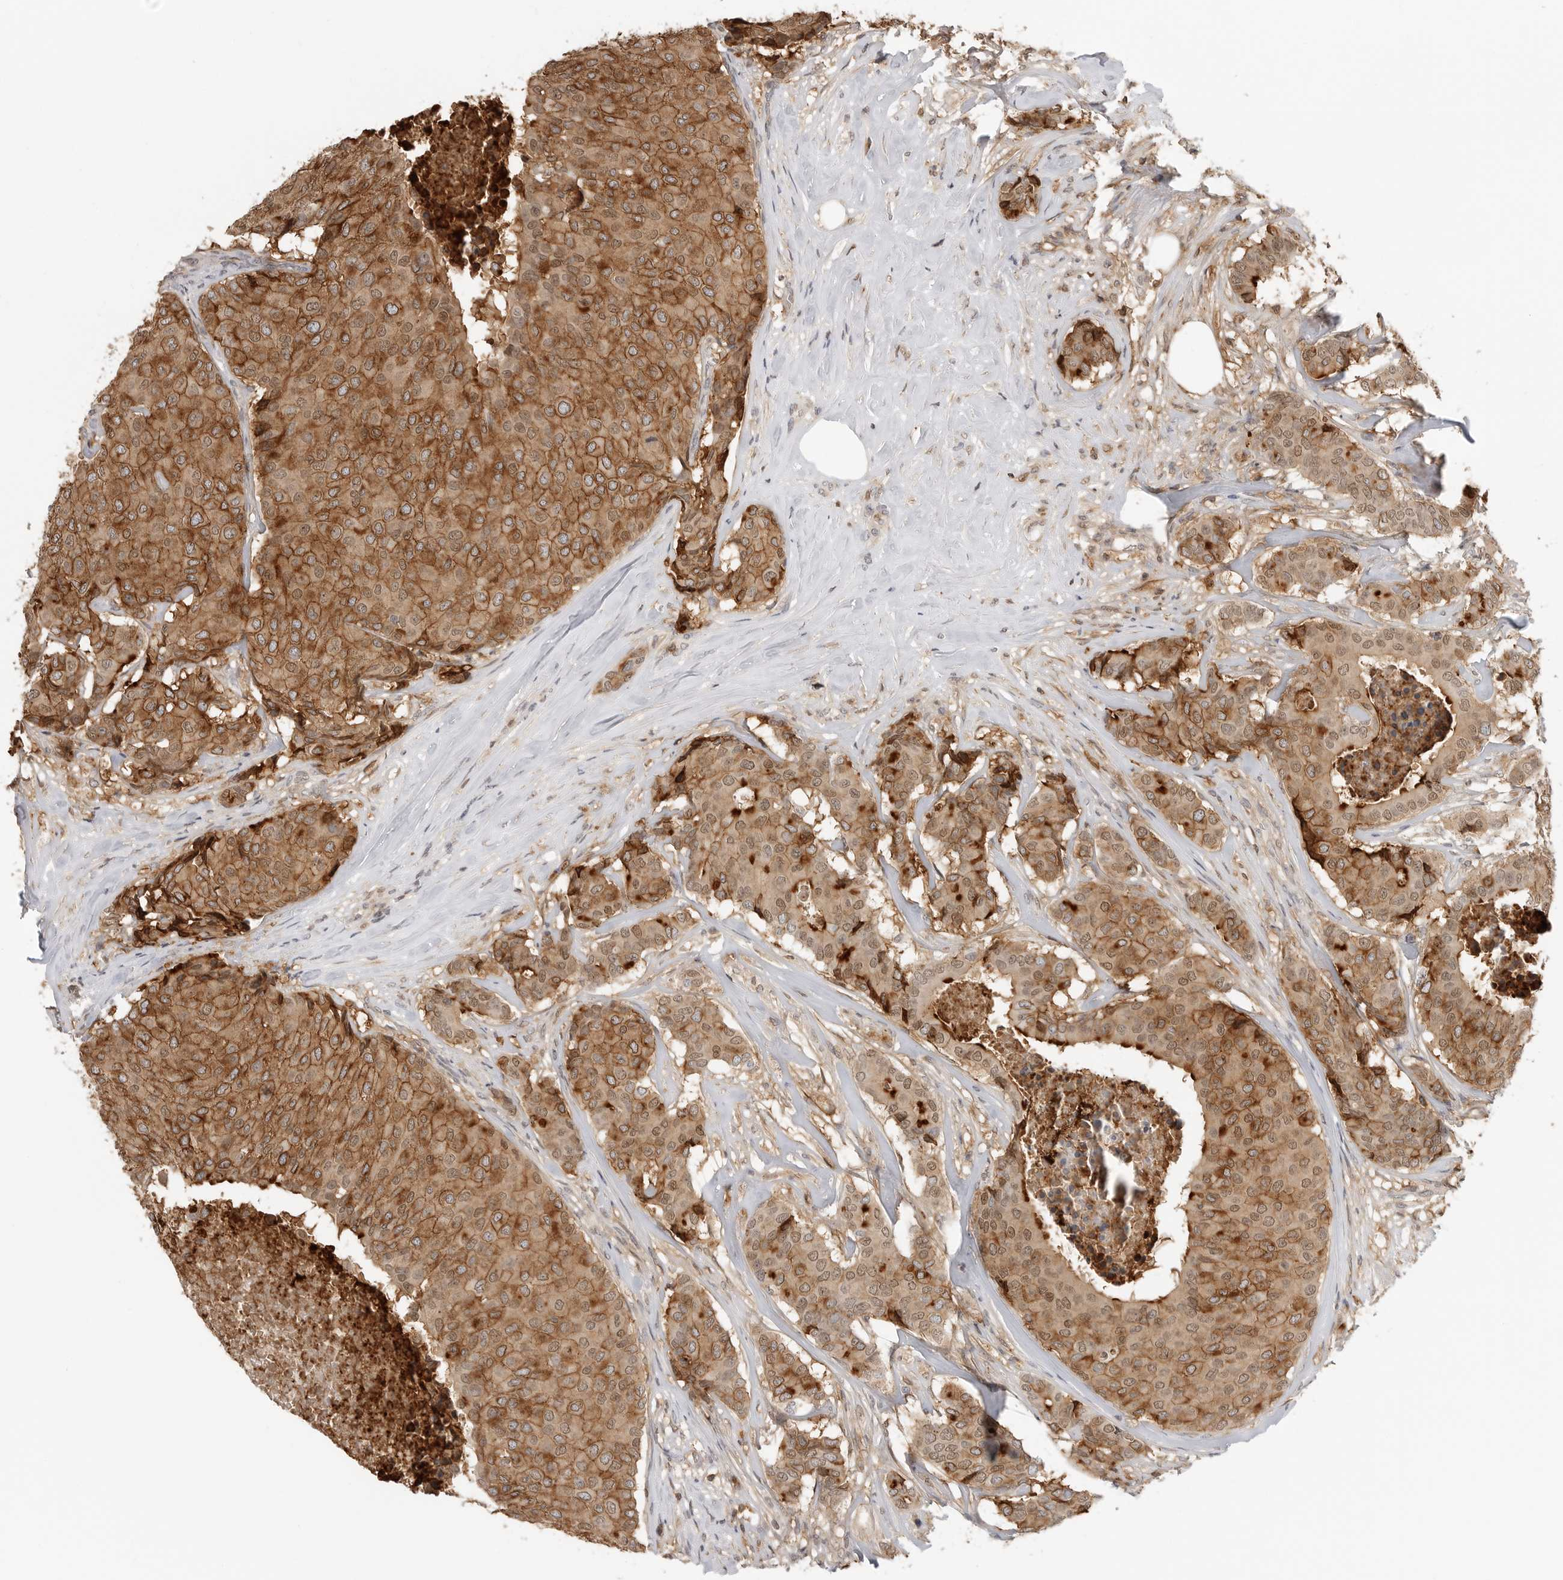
{"staining": {"intensity": "moderate", "quantity": ">75%", "location": "cytoplasmic/membranous,nuclear"}, "tissue": "breast cancer", "cell_type": "Tumor cells", "image_type": "cancer", "snomed": [{"axis": "morphology", "description": "Duct carcinoma"}, {"axis": "topography", "description": "Breast"}], "caption": "About >75% of tumor cells in human breast cancer (infiltrating ductal carcinoma) reveal moderate cytoplasmic/membranous and nuclear protein staining as visualized by brown immunohistochemical staining.", "gene": "ANXA11", "patient": {"sex": "female", "age": 75}}